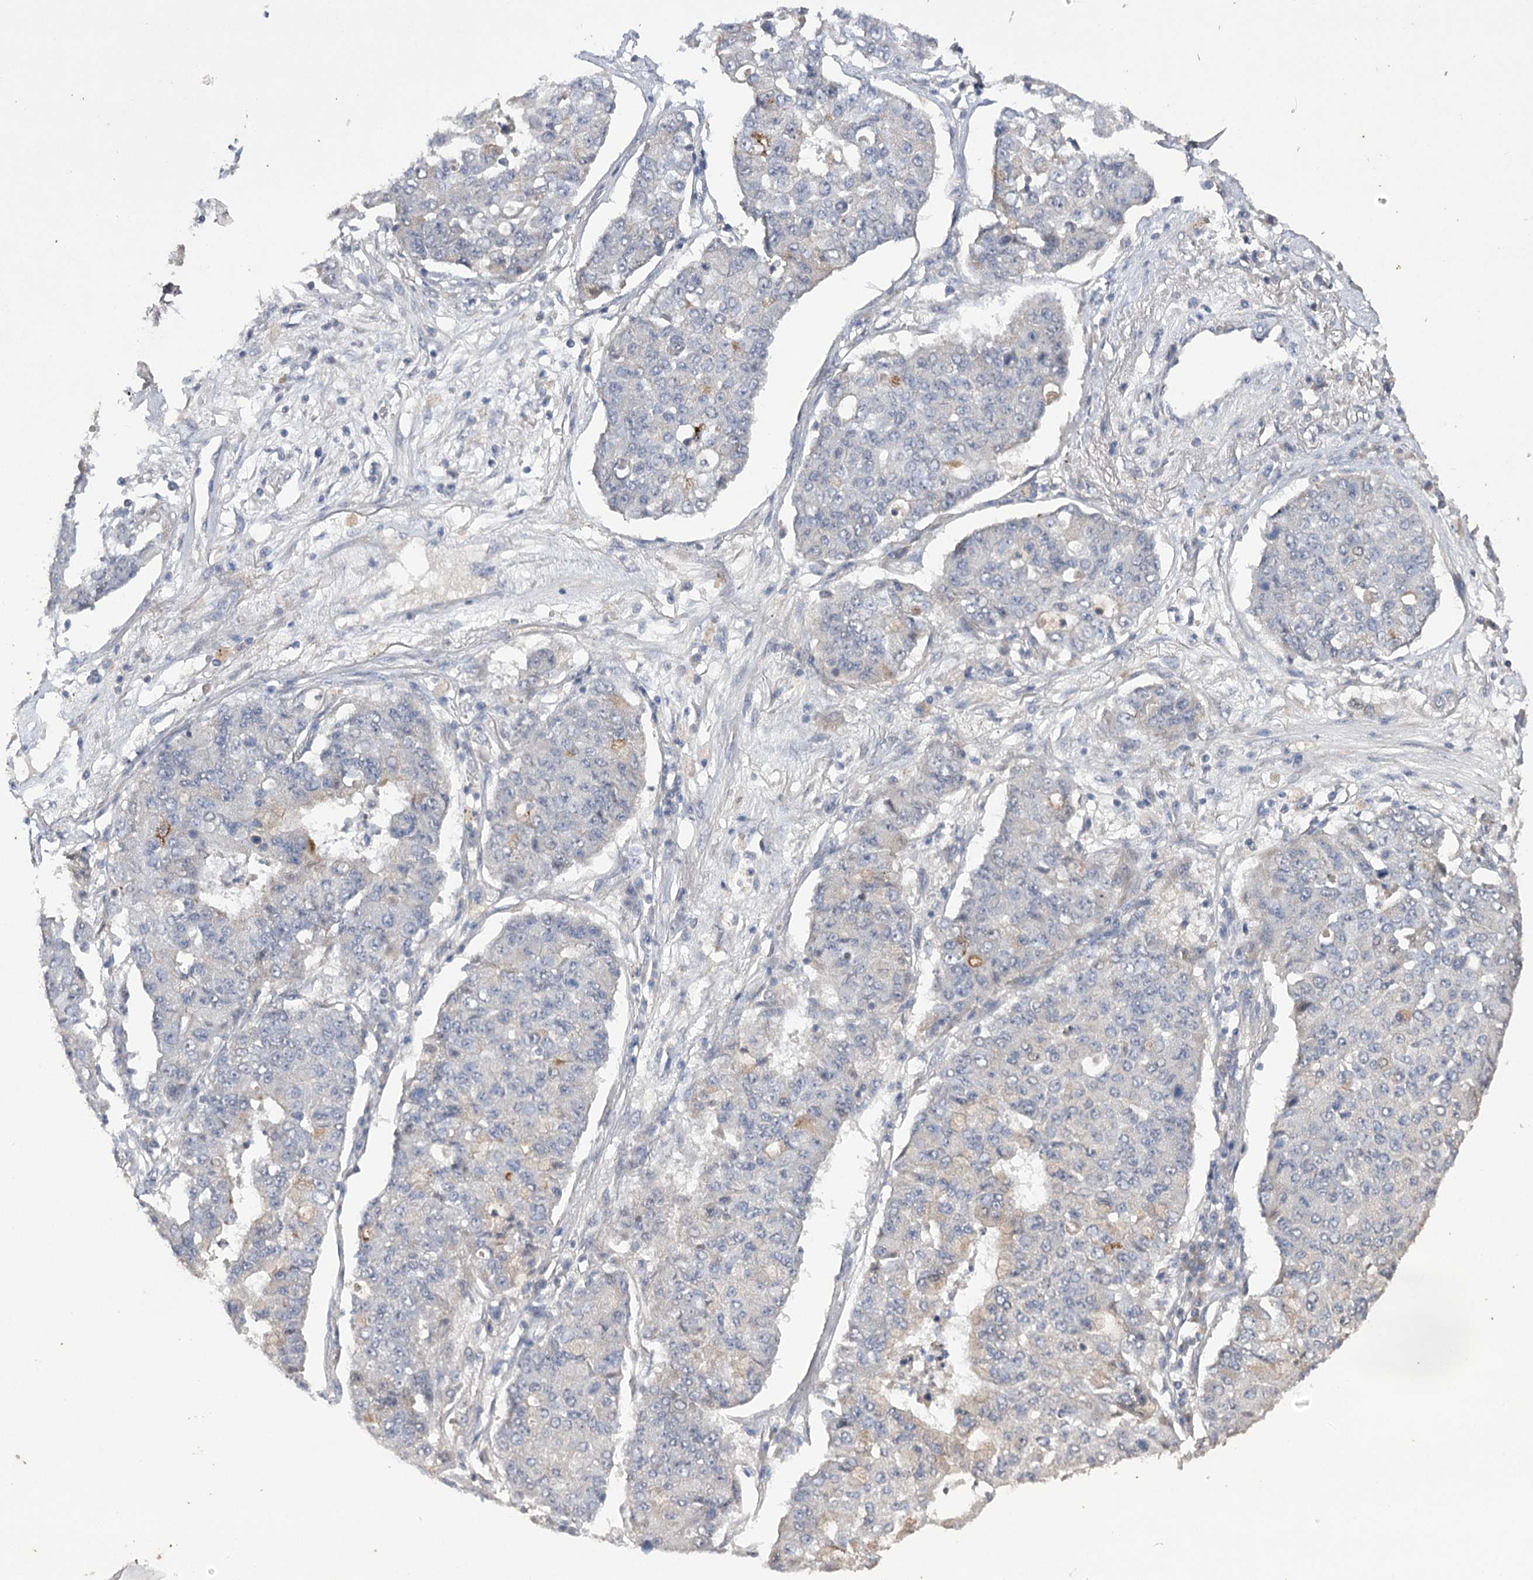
{"staining": {"intensity": "negative", "quantity": "none", "location": "none"}, "tissue": "lung cancer", "cell_type": "Tumor cells", "image_type": "cancer", "snomed": [{"axis": "morphology", "description": "Squamous cell carcinoma, NOS"}, {"axis": "topography", "description": "Lung"}], "caption": "The photomicrograph demonstrates no significant staining in tumor cells of squamous cell carcinoma (lung). (Immunohistochemistry, brightfield microscopy, high magnification).", "gene": "BCR", "patient": {"sex": "male", "age": 74}}